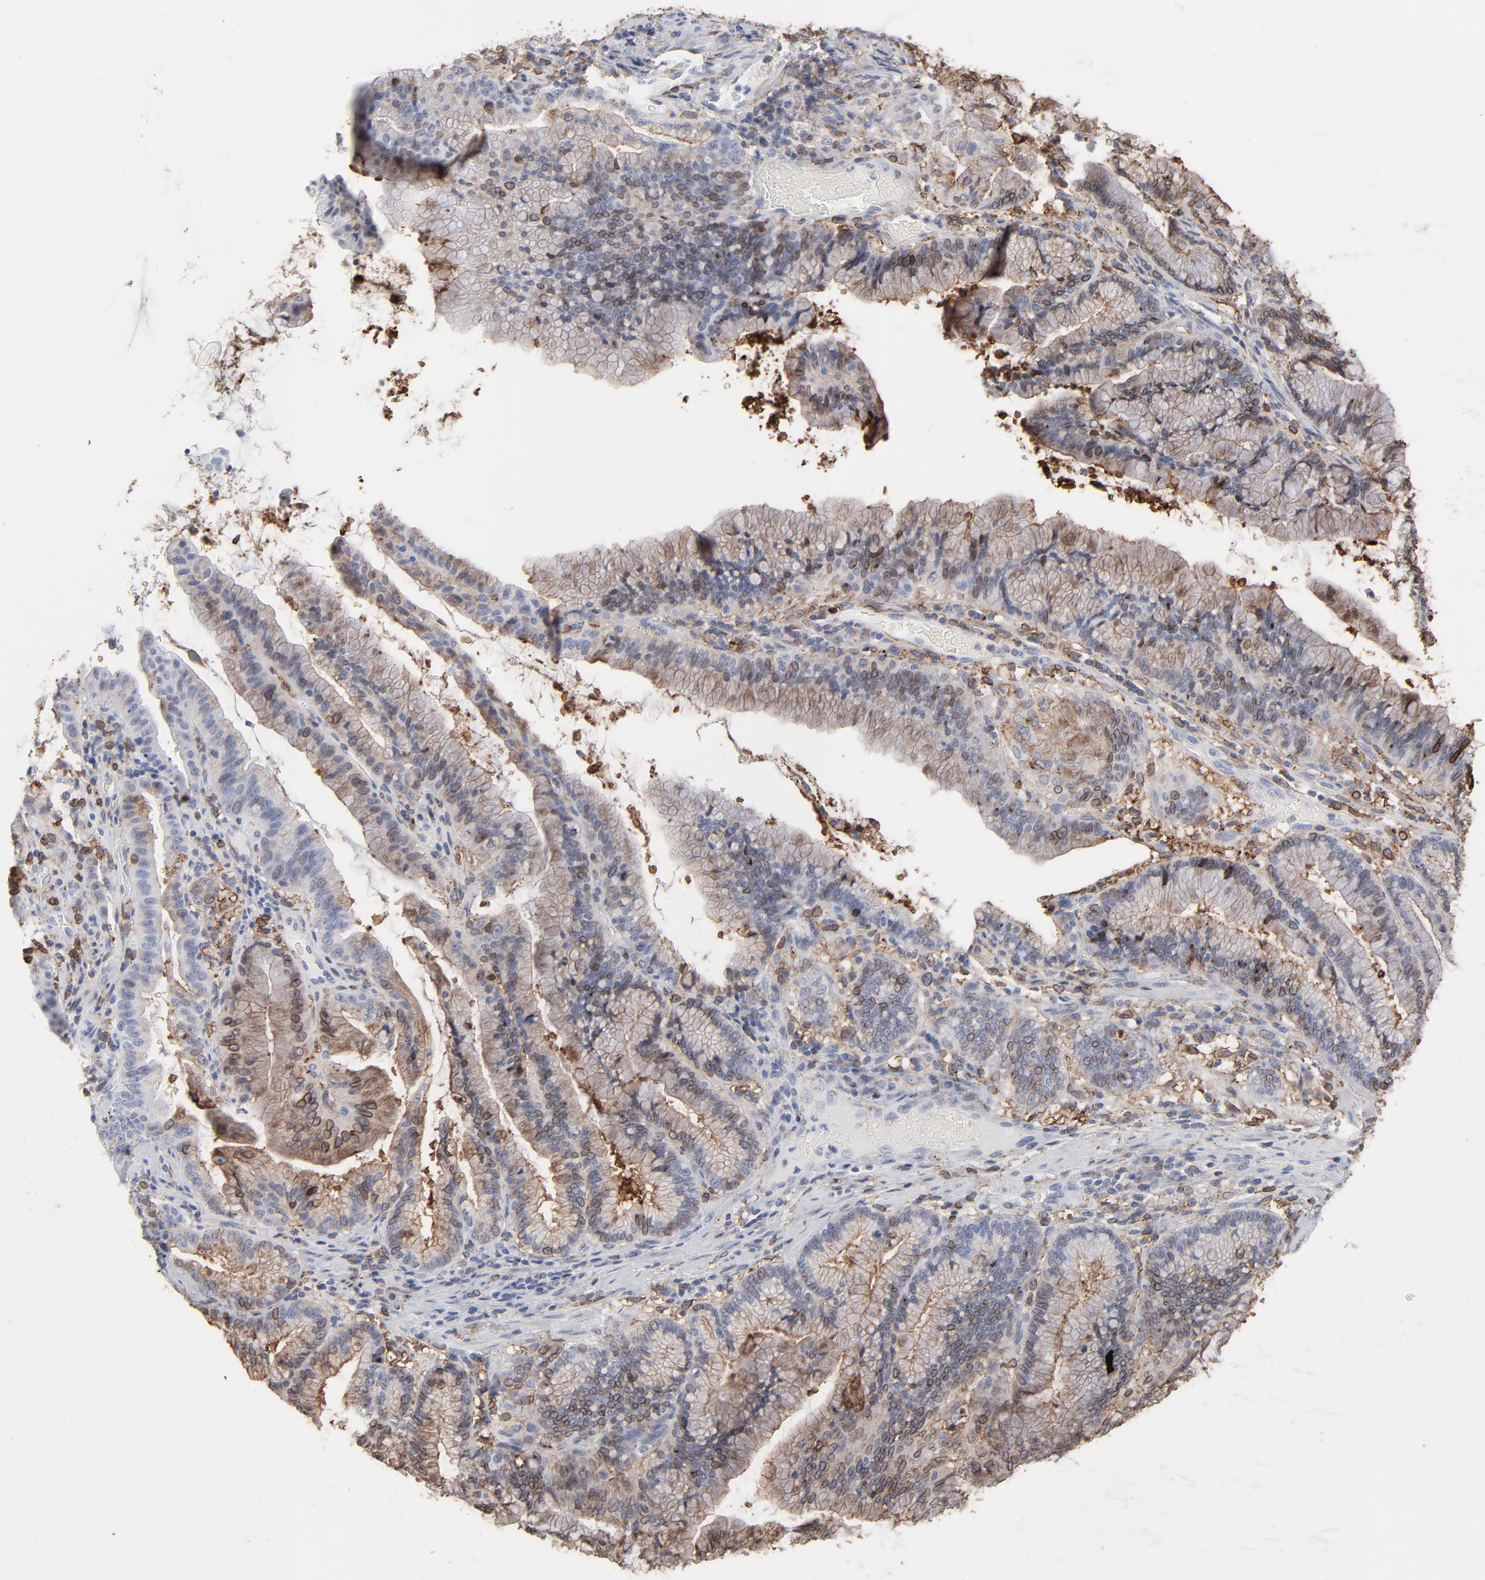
{"staining": {"intensity": "weak", "quantity": ">75%", "location": "cytoplasmic/membranous"}, "tissue": "pancreatic cancer", "cell_type": "Tumor cells", "image_type": "cancer", "snomed": [{"axis": "morphology", "description": "Adenocarcinoma, NOS"}, {"axis": "topography", "description": "Pancreas"}], "caption": "Pancreatic cancer stained for a protein (brown) demonstrates weak cytoplasmic/membranous positive positivity in approximately >75% of tumor cells.", "gene": "ANXA5", "patient": {"sex": "female", "age": 64}}